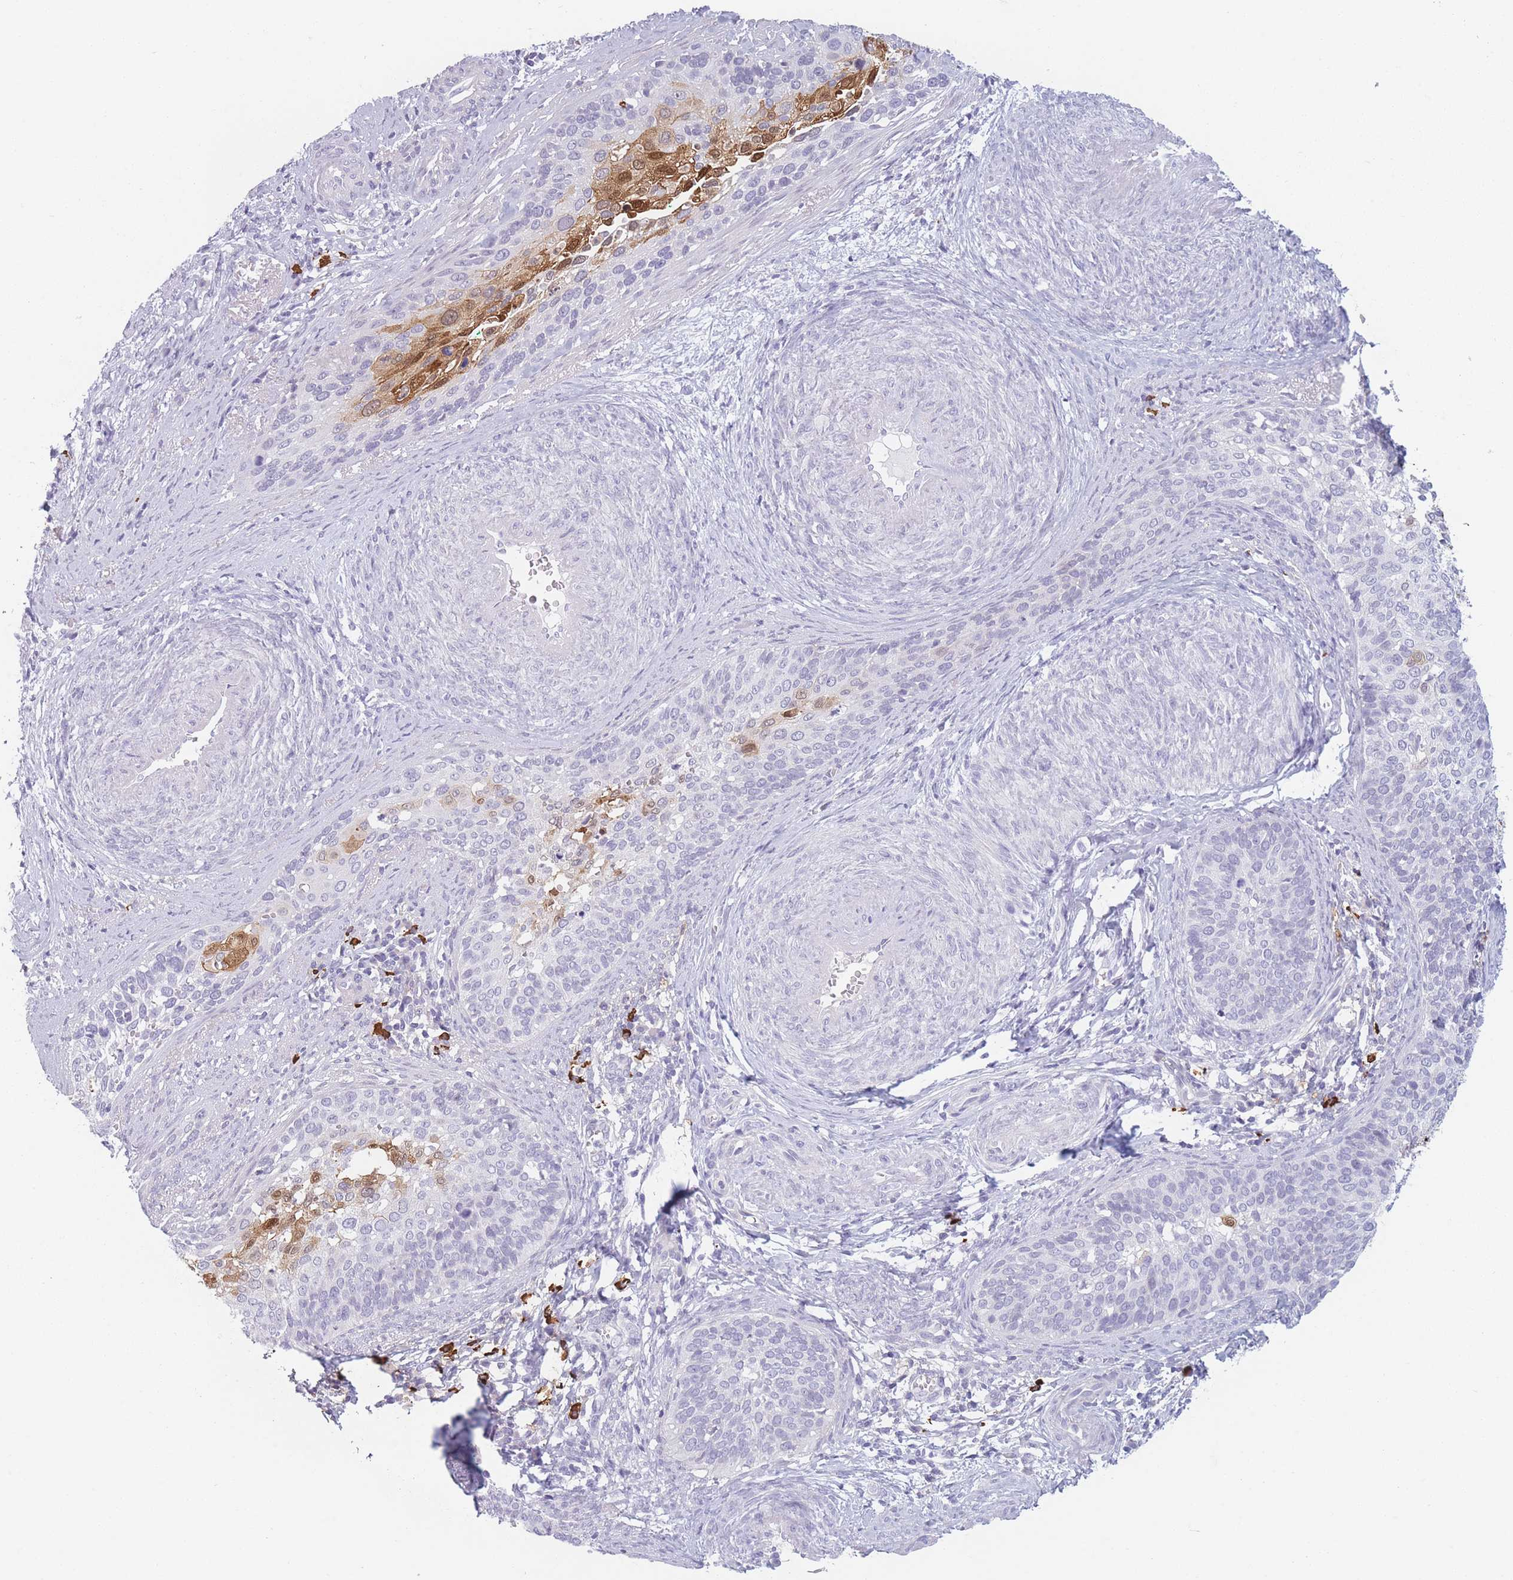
{"staining": {"intensity": "moderate", "quantity": "<25%", "location": "cytoplasmic/membranous,nuclear"}, "tissue": "cervical cancer", "cell_type": "Tumor cells", "image_type": "cancer", "snomed": [{"axis": "morphology", "description": "Squamous cell carcinoma, NOS"}, {"axis": "topography", "description": "Cervix"}], "caption": "The micrograph displays immunohistochemical staining of cervical squamous cell carcinoma. There is moderate cytoplasmic/membranous and nuclear staining is appreciated in approximately <25% of tumor cells.", "gene": "PLEKHG2", "patient": {"sex": "female", "age": 44}}